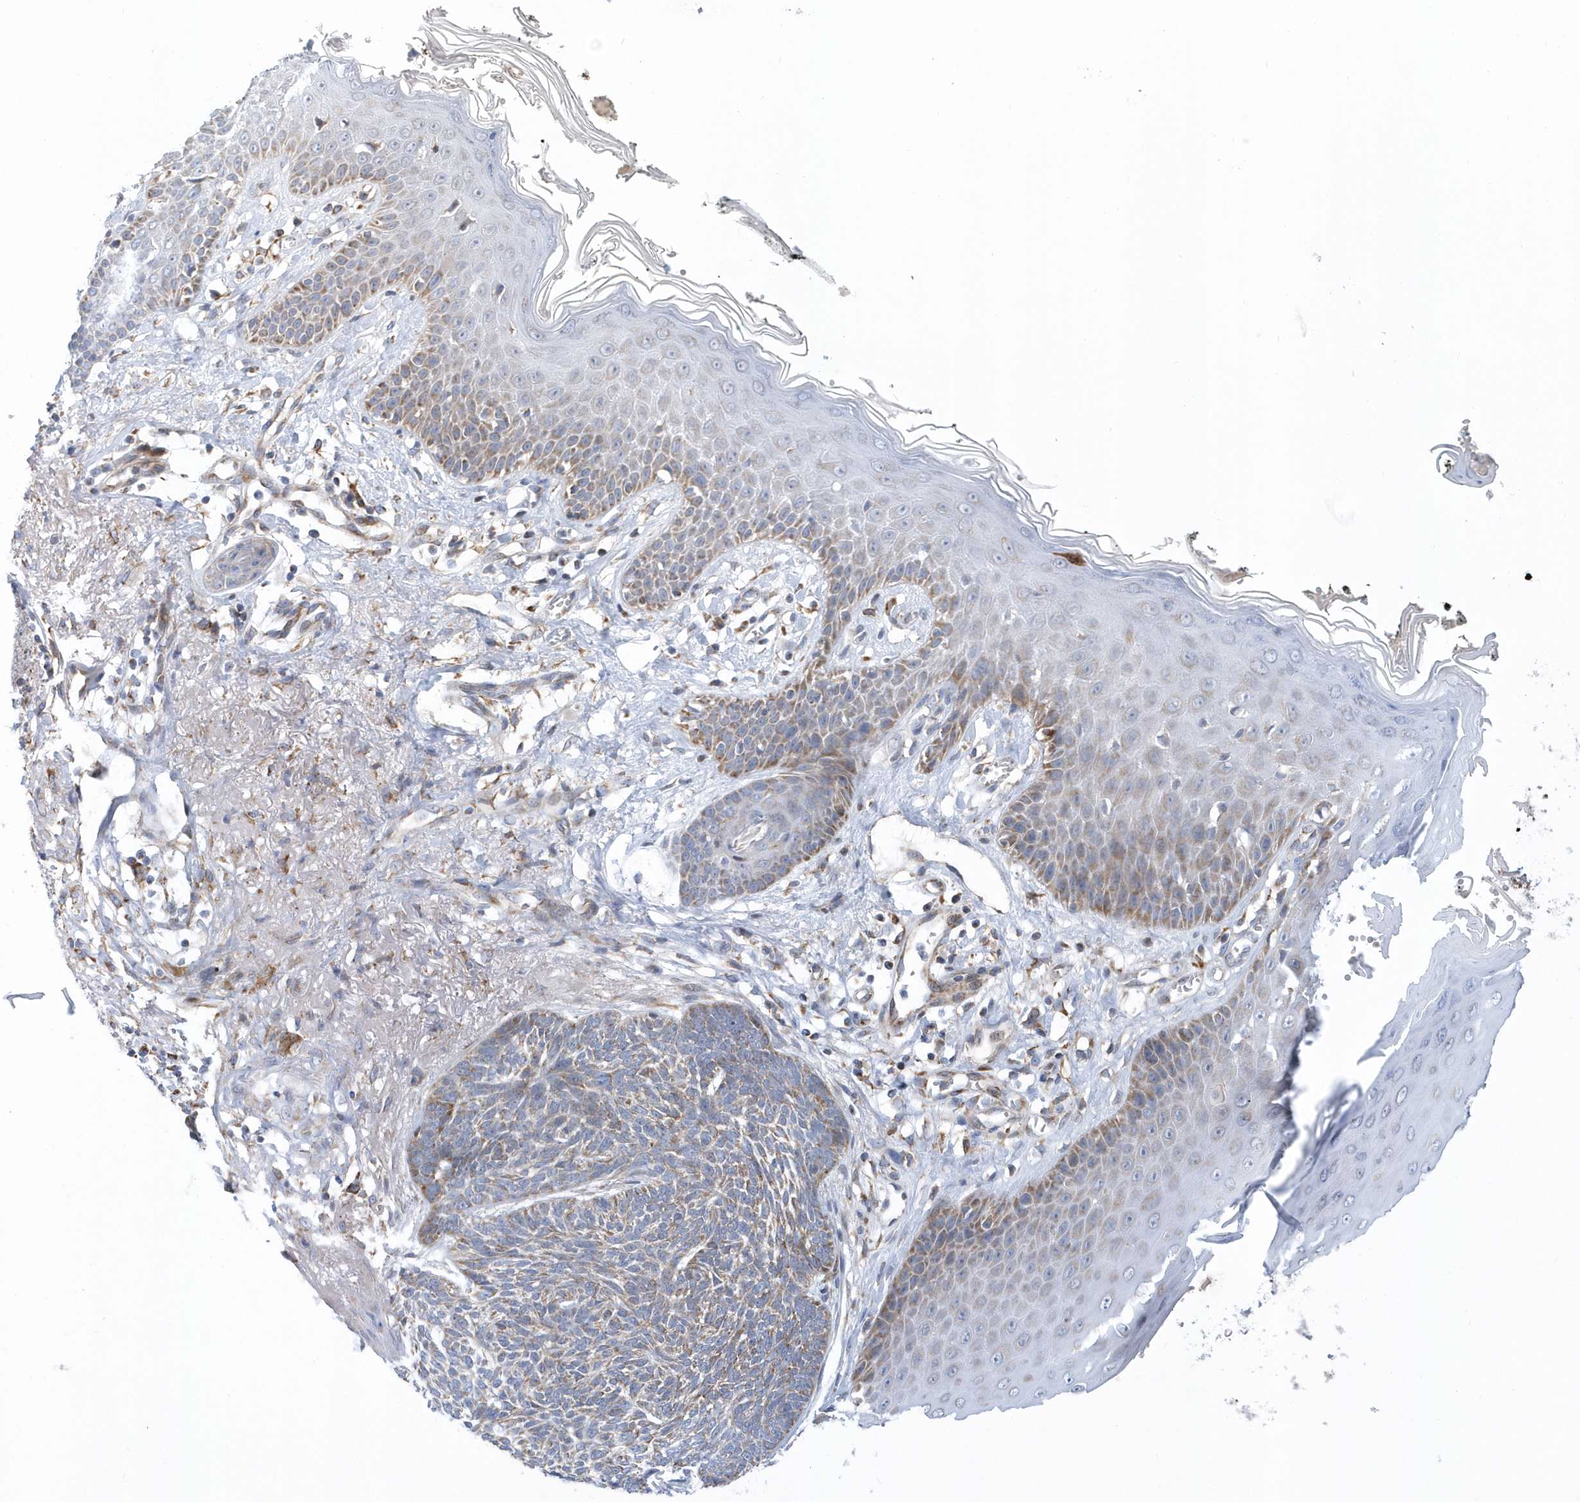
{"staining": {"intensity": "moderate", "quantity": "25%-75%", "location": "cytoplasmic/membranous"}, "tissue": "skin cancer", "cell_type": "Tumor cells", "image_type": "cancer", "snomed": [{"axis": "morphology", "description": "Normal tissue, NOS"}, {"axis": "morphology", "description": "Basal cell carcinoma"}, {"axis": "topography", "description": "Skin"}], "caption": "Moderate cytoplasmic/membranous staining for a protein is present in approximately 25%-75% of tumor cells of skin basal cell carcinoma using IHC.", "gene": "VWA5B2", "patient": {"sex": "male", "age": 64}}